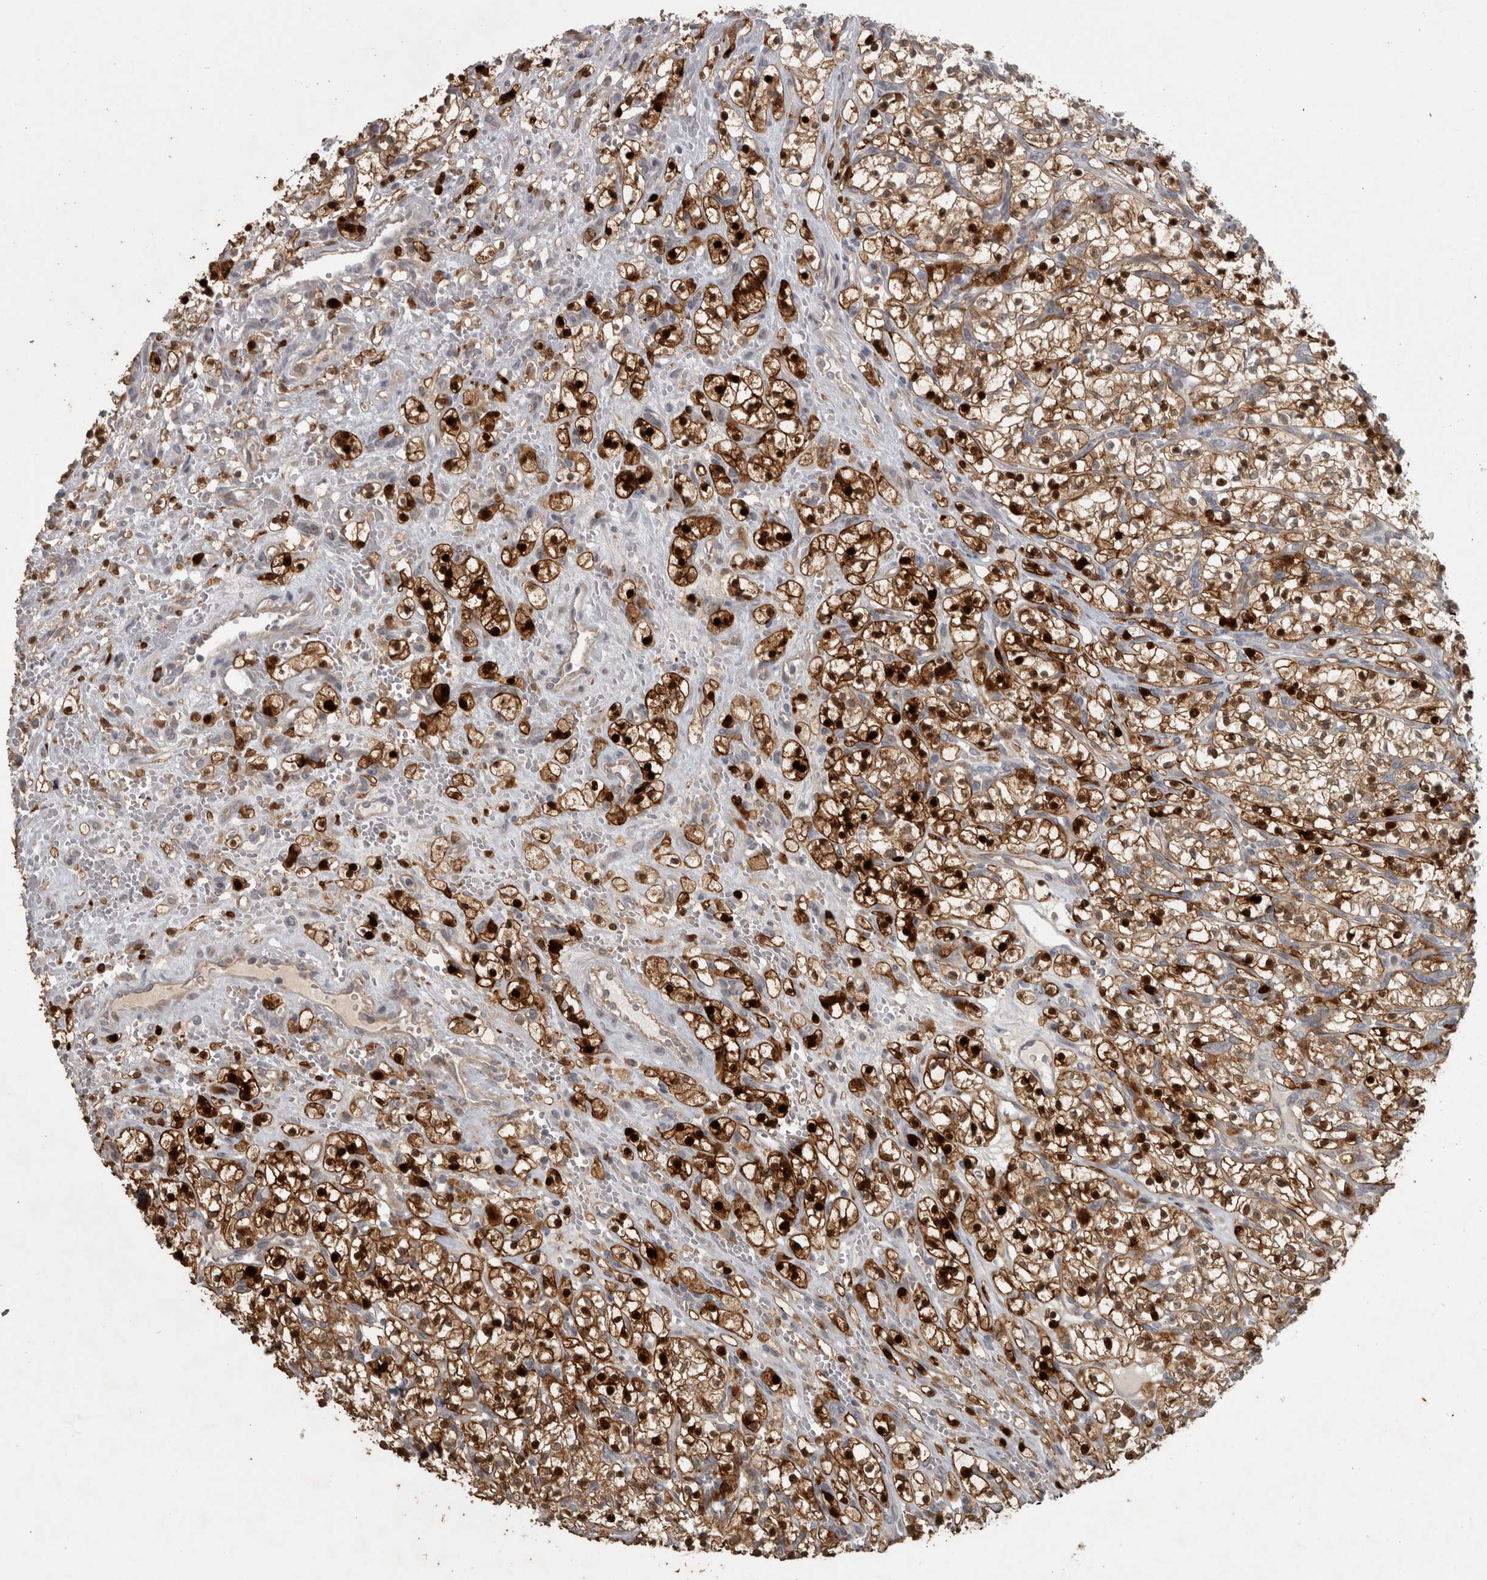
{"staining": {"intensity": "strong", "quantity": ">75%", "location": "cytoplasmic/membranous,nuclear"}, "tissue": "renal cancer", "cell_type": "Tumor cells", "image_type": "cancer", "snomed": [{"axis": "morphology", "description": "Adenocarcinoma, NOS"}, {"axis": "topography", "description": "Kidney"}], "caption": "Renal adenocarcinoma was stained to show a protein in brown. There is high levels of strong cytoplasmic/membranous and nuclear staining in approximately >75% of tumor cells.", "gene": "SLCO5A1", "patient": {"sex": "female", "age": 57}}